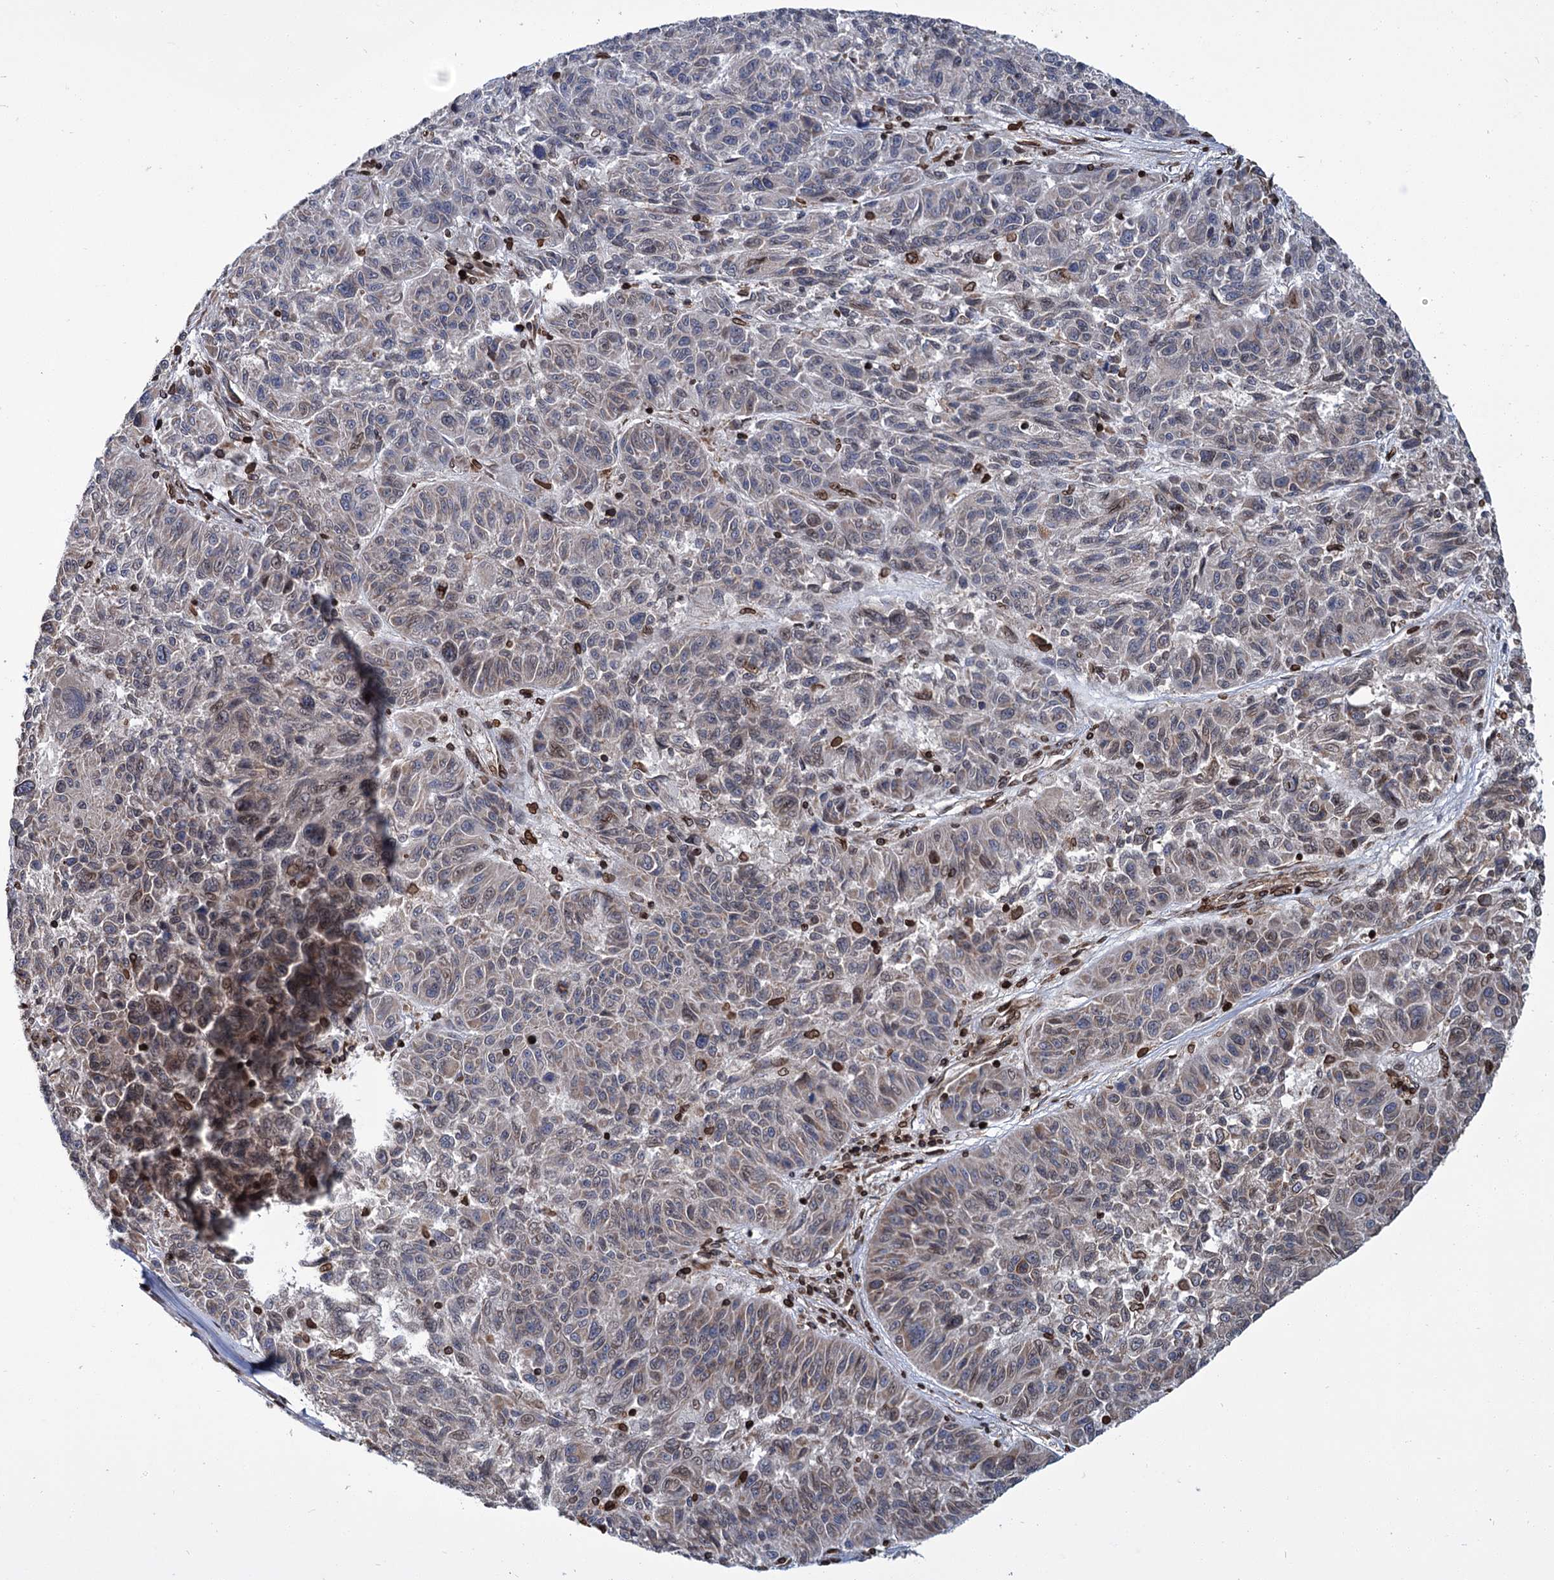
{"staining": {"intensity": "moderate", "quantity": "<25%", "location": "nuclear"}, "tissue": "melanoma", "cell_type": "Tumor cells", "image_type": "cancer", "snomed": [{"axis": "morphology", "description": "Malignant melanoma, NOS"}, {"axis": "topography", "description": "Skin"}], "caption": "Immunohistochemical staining of melanoma shows low levels of moderate nuclear expression in approximately <25% of tumor cells.", "gene": "CFAP46", "patient": {"sex": "male", "age": 53}}